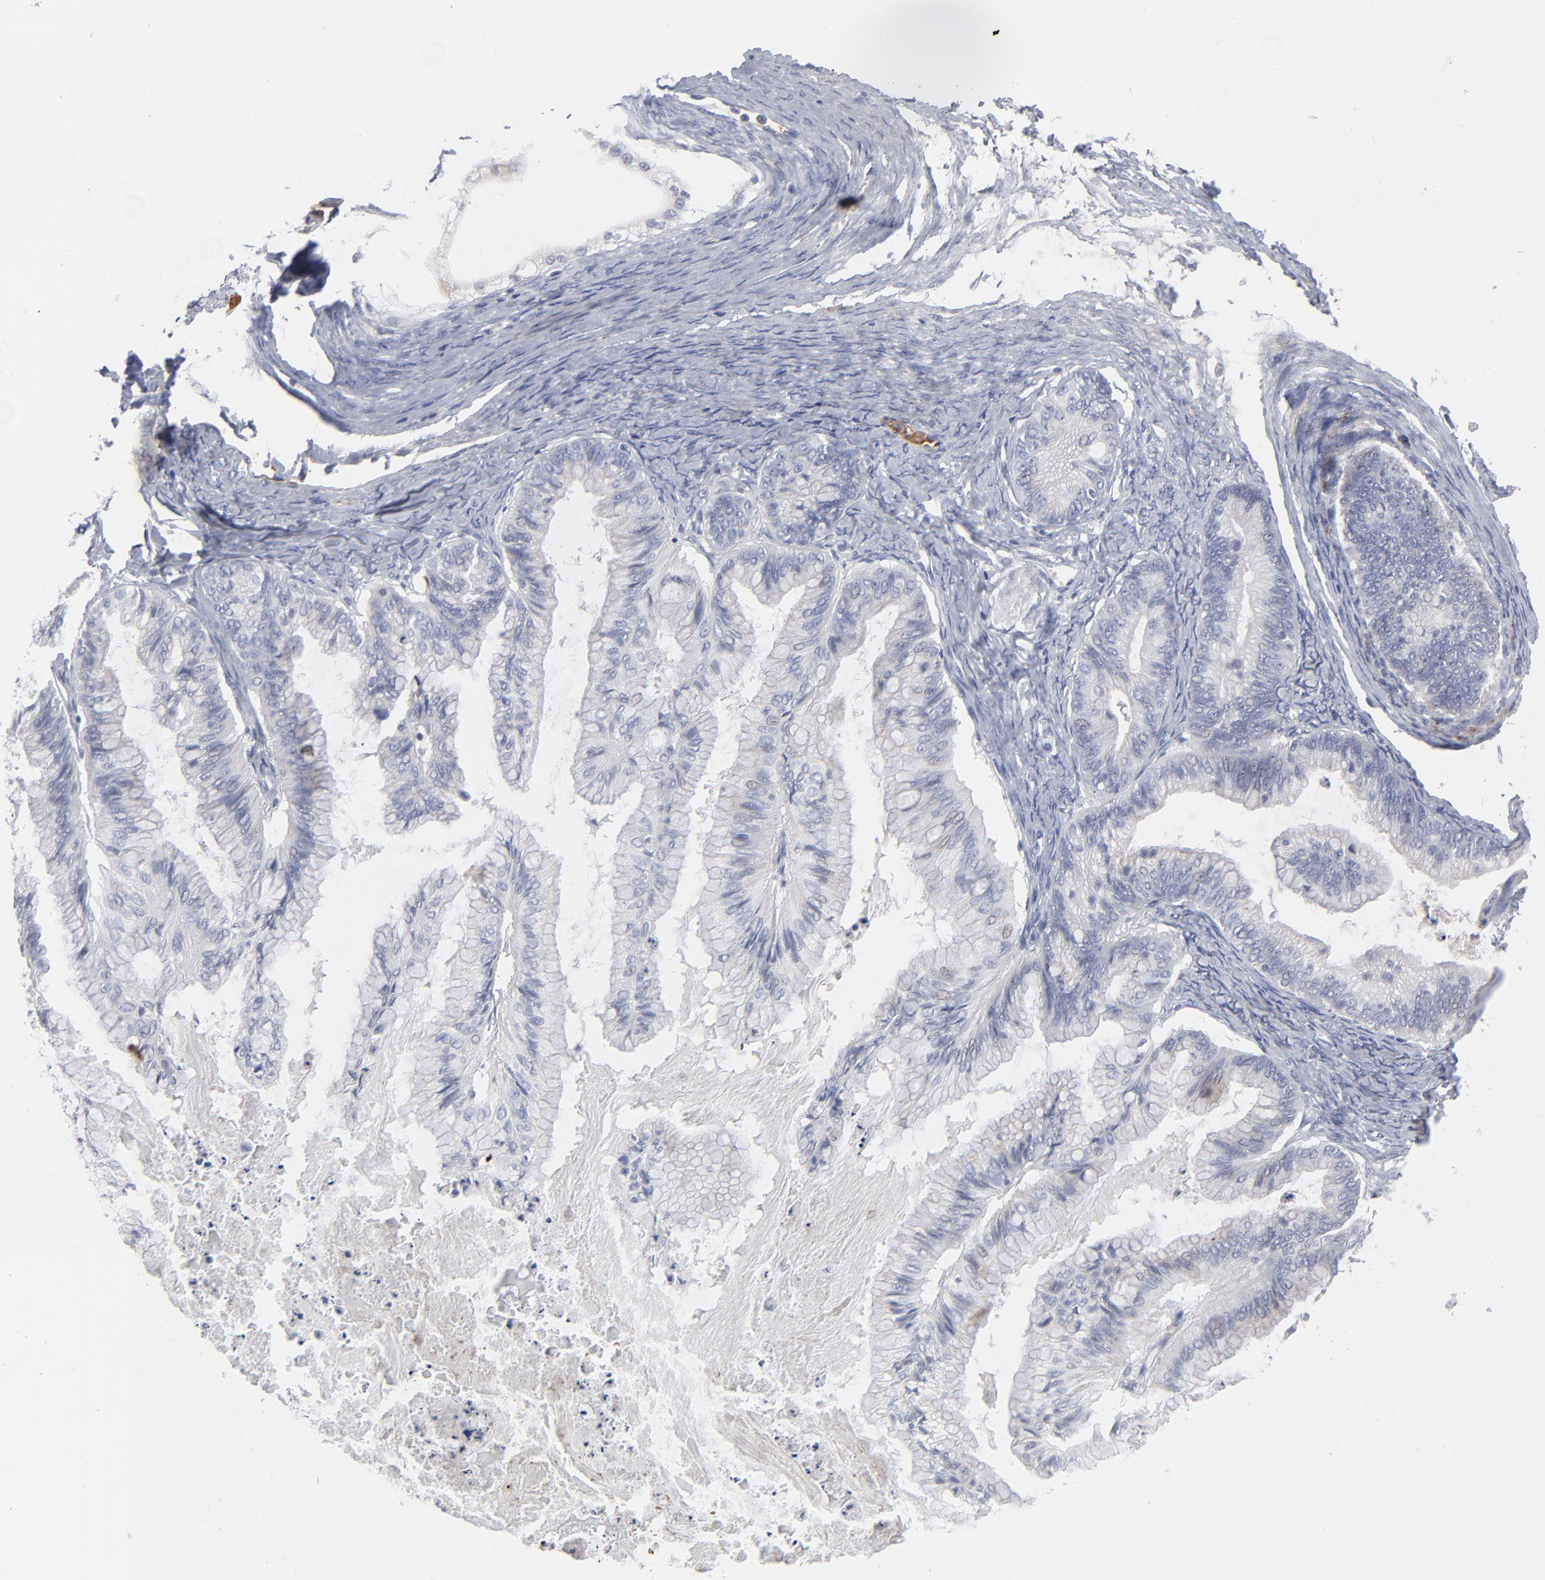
{"staining": {"intensity": "negative", "quantity": "none", "location": "none"}, "tissue": "ovarian cancer", "cell_type": "Tumor cells", "image_type": "cancer", "snomed": [{"axis": "morphology", "description": "Cystadenocarcinoma, mucinous, NOS"}, {"axis": "topography", "description": "Ovary"}], "caption": "The micrograph exhibits no significant staining in tumor cells of mucinous cystadenocarcinoma (ovarian).", "gene": "CCR3", "patient": {"sex": "female", "age": 57}}